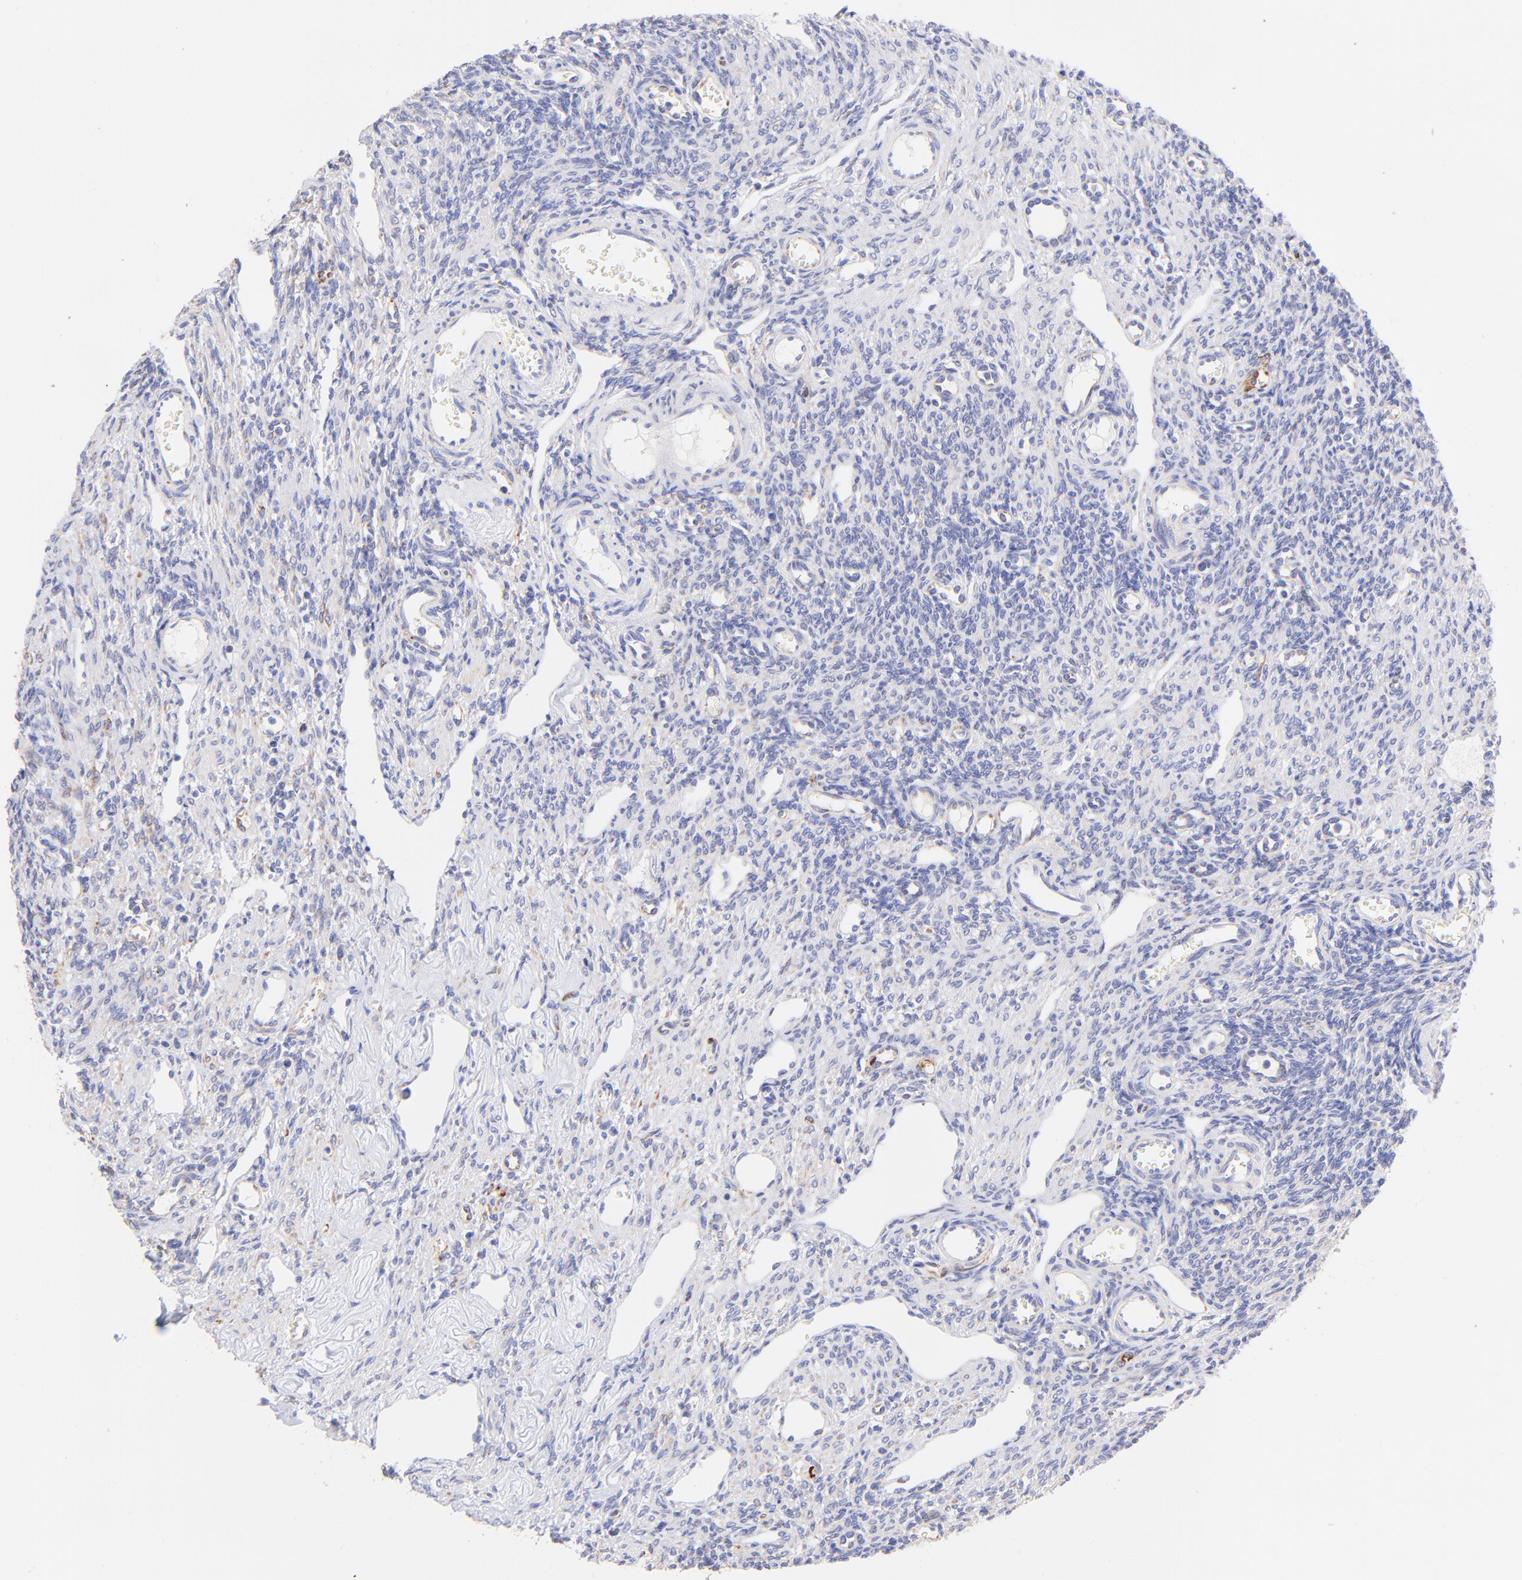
{"staining": {"intensity": "negative", "quantity": "none", "location": "none"}, "tissue": "ovary", "cell_type": "Ovarian stroma cells", "image_type": "normal", "snomed": [{"axis": "morphology", "description": "Normal tissue, NOS"}, {"axis": "topography", "description": "Ovary"}], "caption": "There is no significant staining in ovarian stroma cells of ovary. Brightfield microscopy of immunohistochemistry (IHC) stained with DAB (brown) and hematoxylin (blue), captured at high magnification.", "gene": "SPARC", "patient": {"sex": "female", "age": 33}}